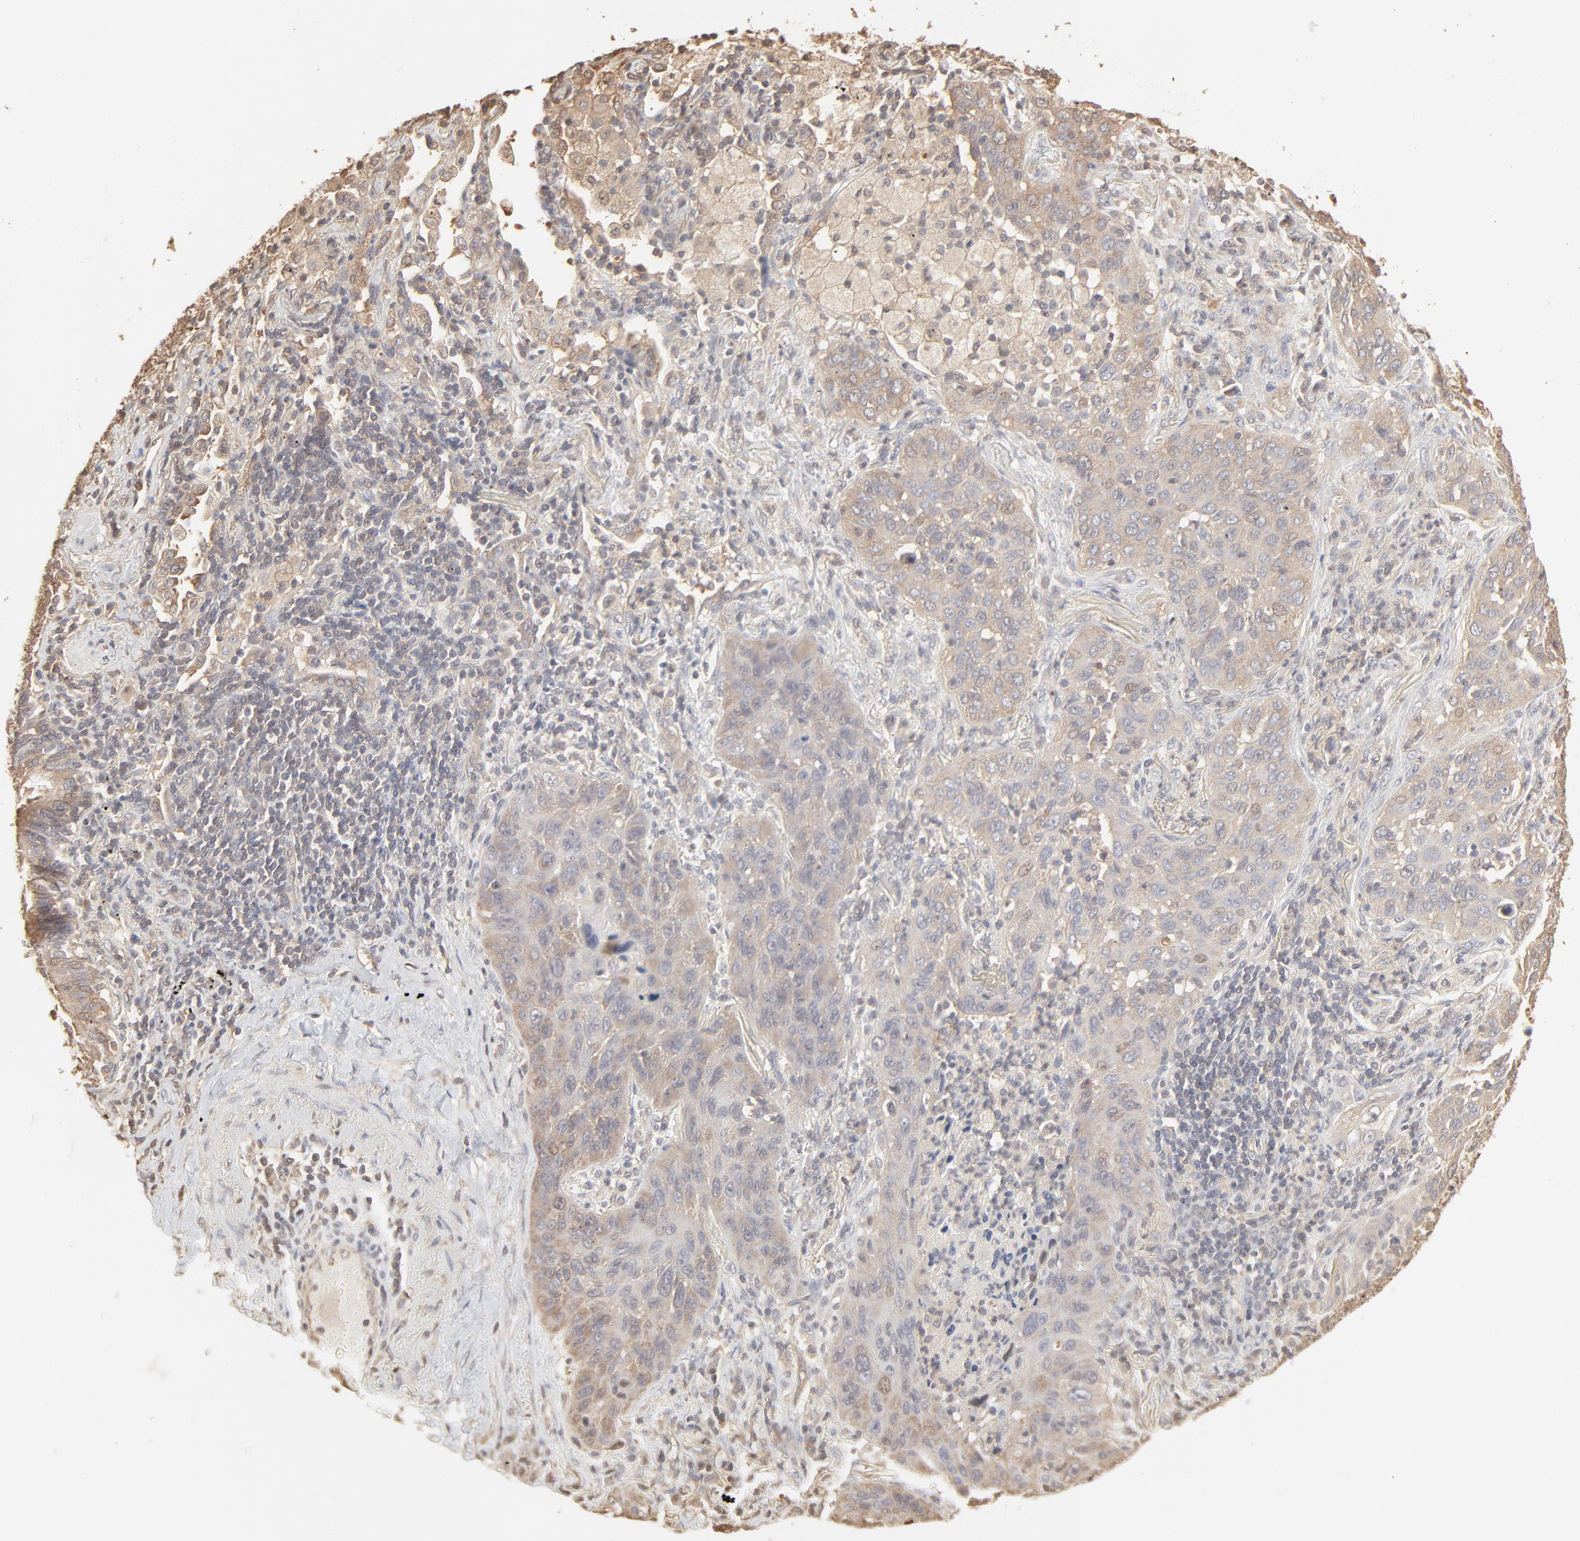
{"staining": {"intensity": "weak", "quantity": ">75%", "location": "cytoplasmic/membranous"}, "tissue": "lung cancer", "cell_type": "Tumor cells", "image_type": "cancer", "snomed": [{"axis": "morphology", "description": "Squamous cell carcinoma, NOS"}, {"axis": "topography", "description": "Lung"}], "caption": "This image reveals lung cancer (squamous cell carcinoma) stained with immunohistochemistry to label a protein in brown. The cytoplasmic/membranous of tumor cells show weak positivity for the protein. Nuclei are counter-stained blue.", "gene": "PPP2CA", "patient": {"sex": "female", "age": 67}}